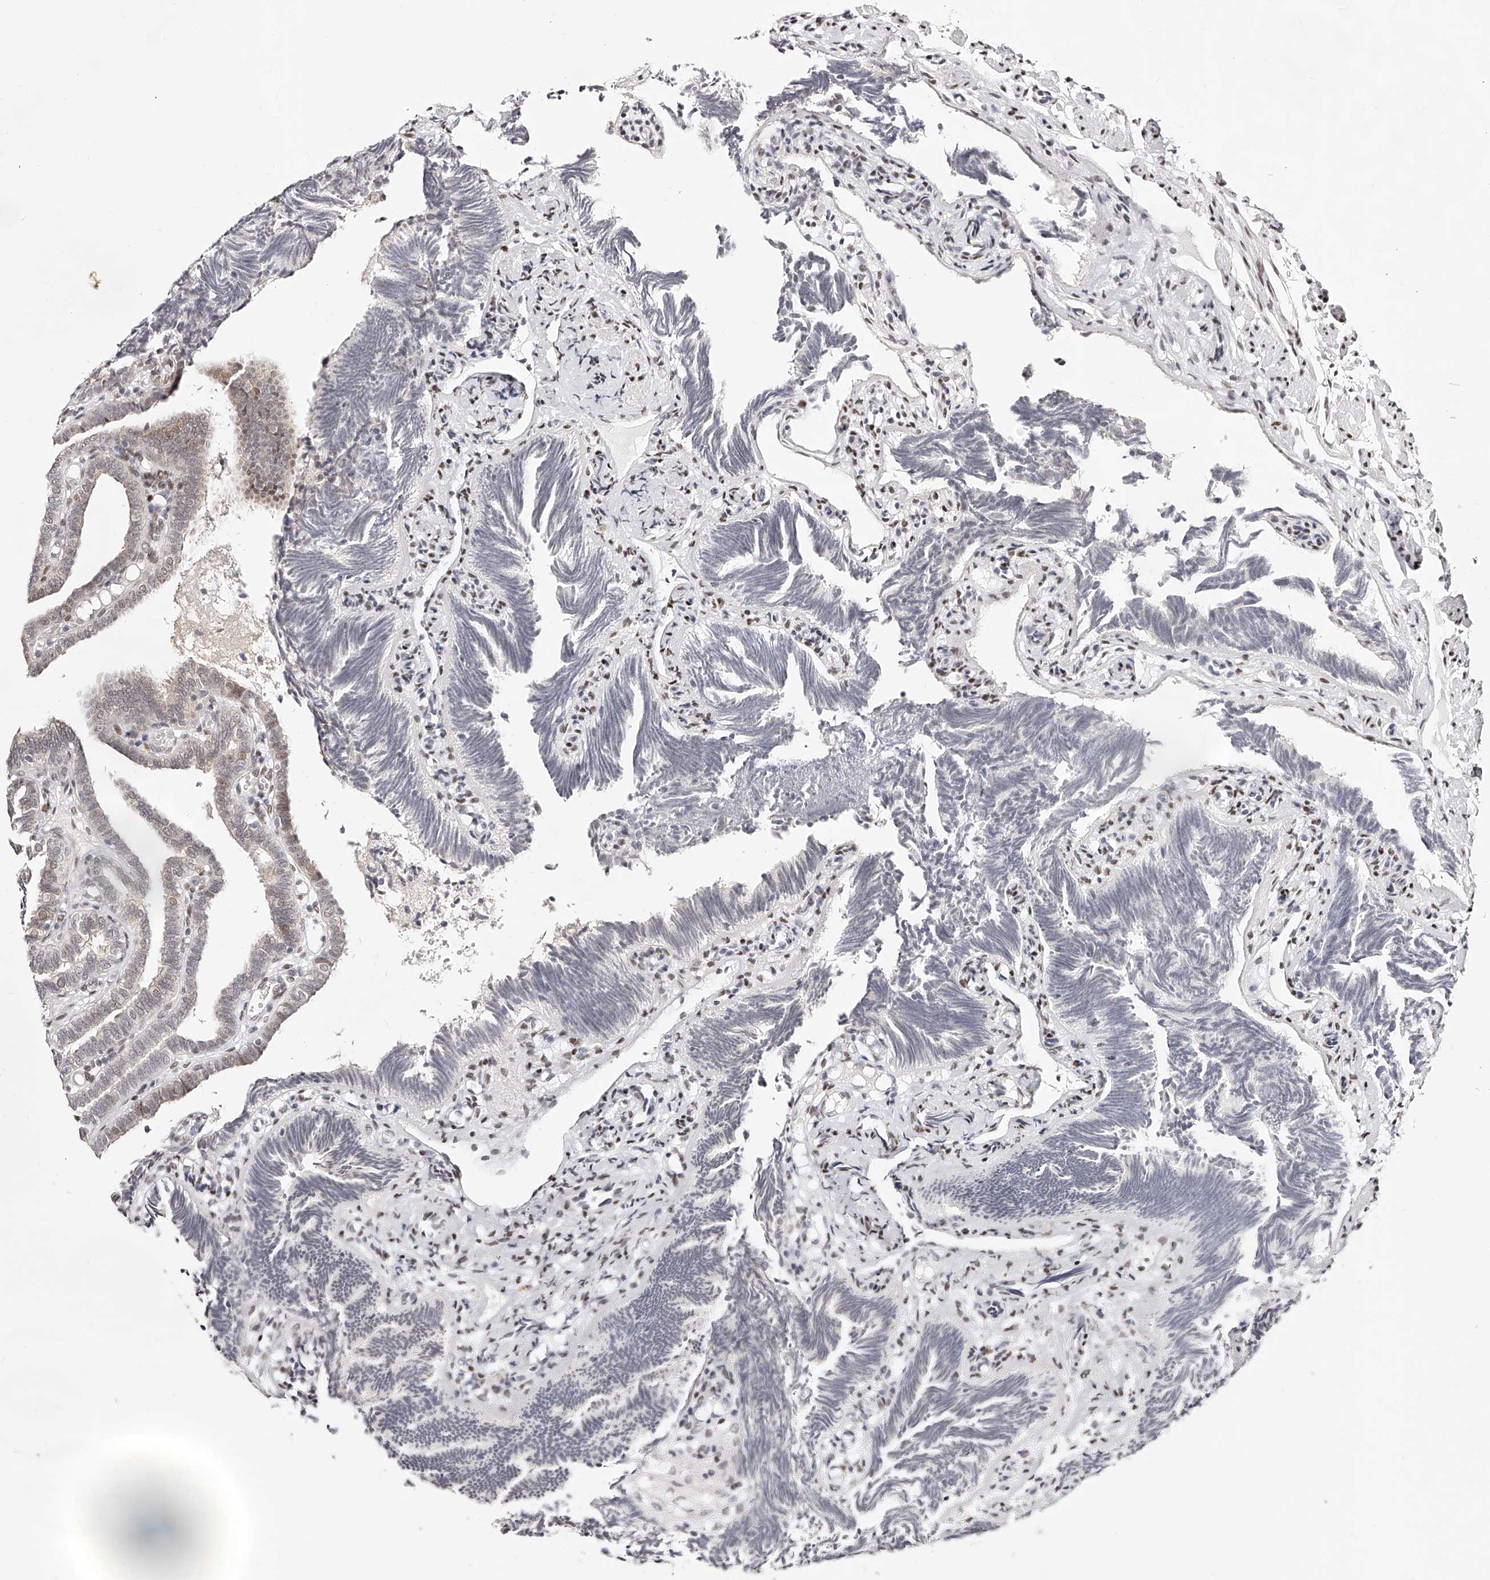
{"staining": {"intensity": "moderate", "quantity": "25%-75%", "location": "cytoplasmic/membranous,nuclear"}, "tissue": "fallopian tube", "cell_type": "Glandular cells", "image_type": "normal", "snomed": [{"axis": "morphology", "description": "Normal tissue, NOS"}, {"axis": "topography", "description": "Fallopian tube"}], "caption": "Brown immunohistochemical staining in benign fallopian tube displays moderate cytoplasmic/membranous,nuclear positivity in approximately 25%-75% of glandular cells. (DAB (3,3'-diaminobenzidine) = brown stain, brightfield microscopy at high magnification).", "gene": "USF3", "patient": {"sex": "female", "age": 39}}